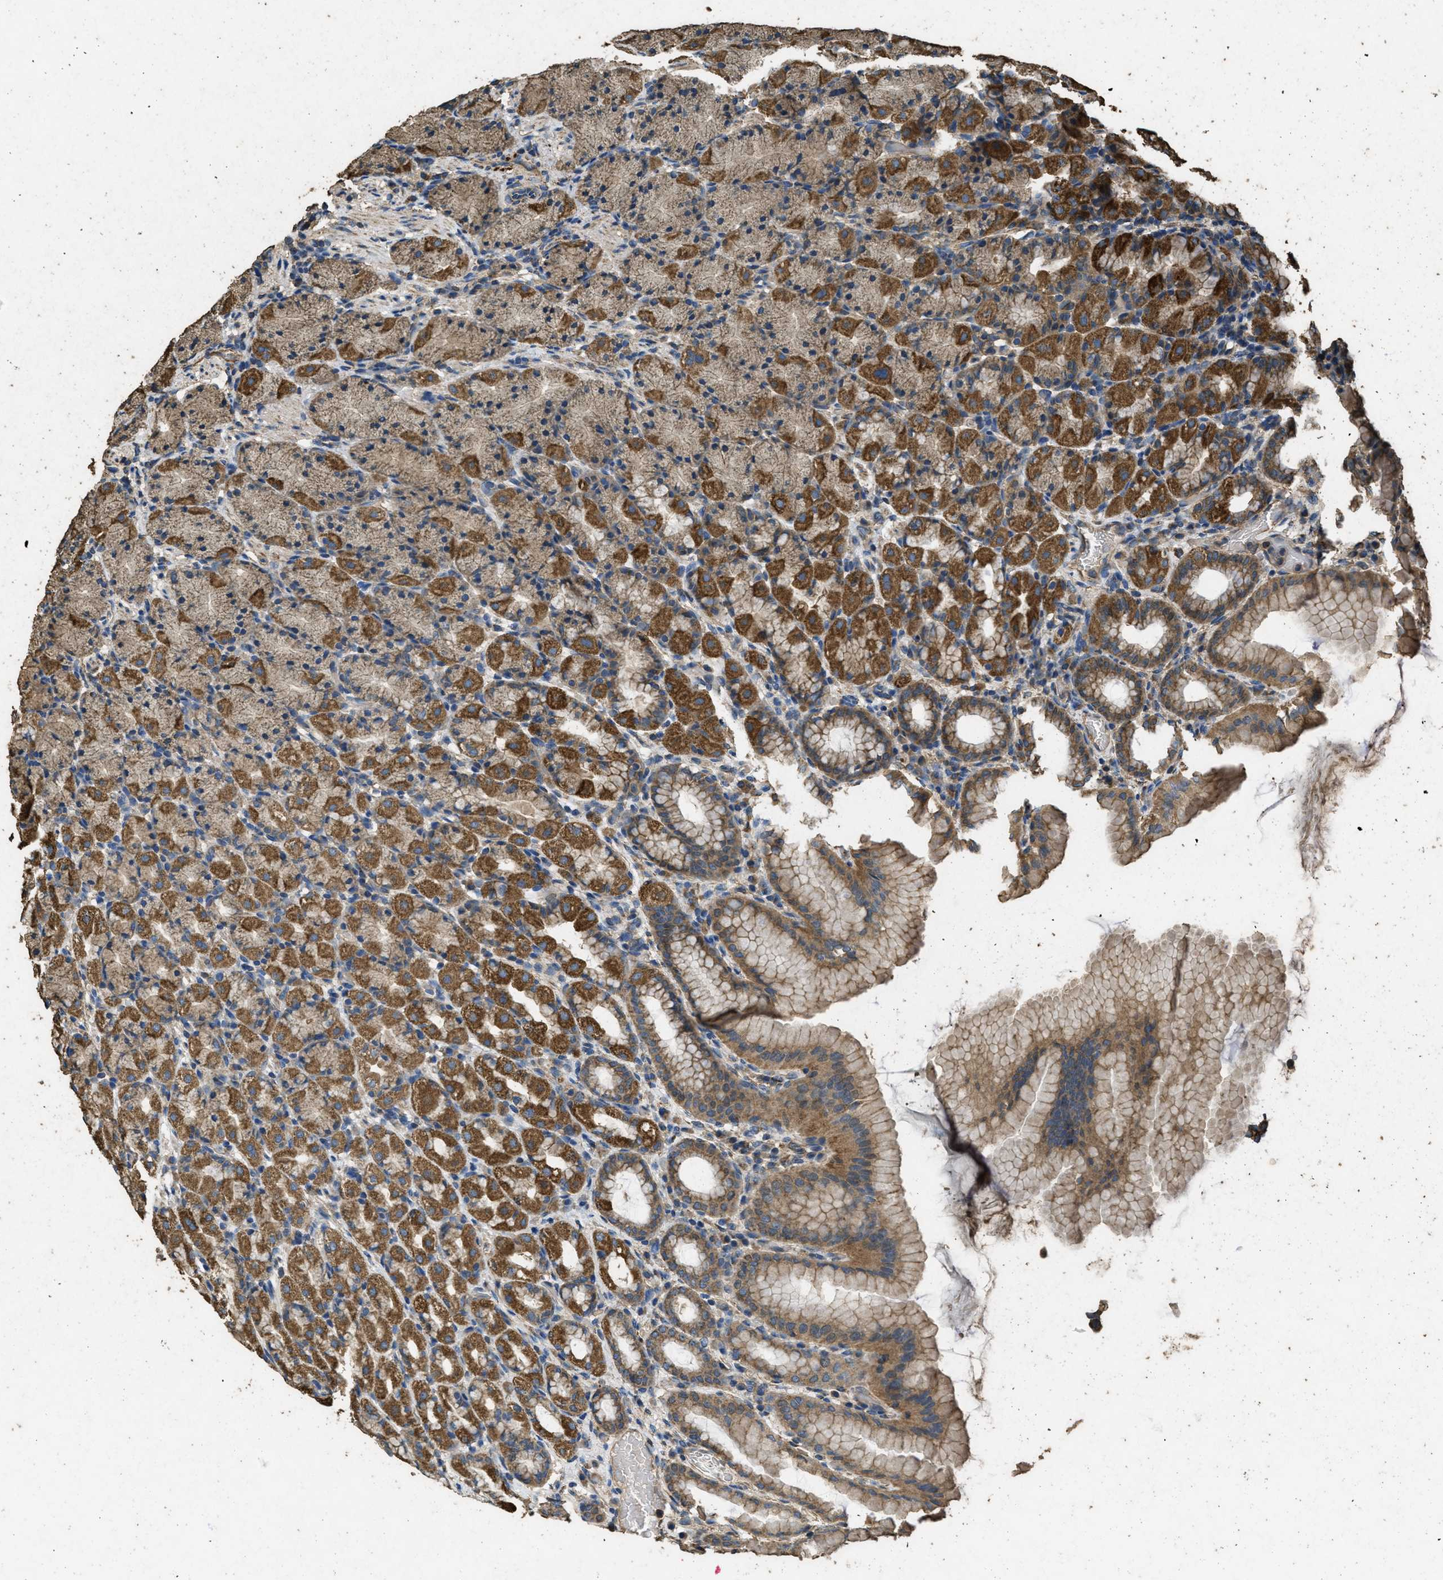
{"staining": {"intensity": "strong", "quantity": ">75%", "location": "cytoplasmic/membranous"}, "tissue": "stomach", "cell_type": "Glandular cells", "image_type": "normal", "snomed": [{"axis": "morphology", "description": "Normal tissue, NOS"}, {"axis": "topography", "description": "Stomach, upper"}], "caption": "Stomach stained for a protein (brown) exhibits strong cytoplasmic/membranous positive expression in approximately >75% of glandular cells.", "gene": "CYRIA", "patient": {"sex": "male", "age": 68}}